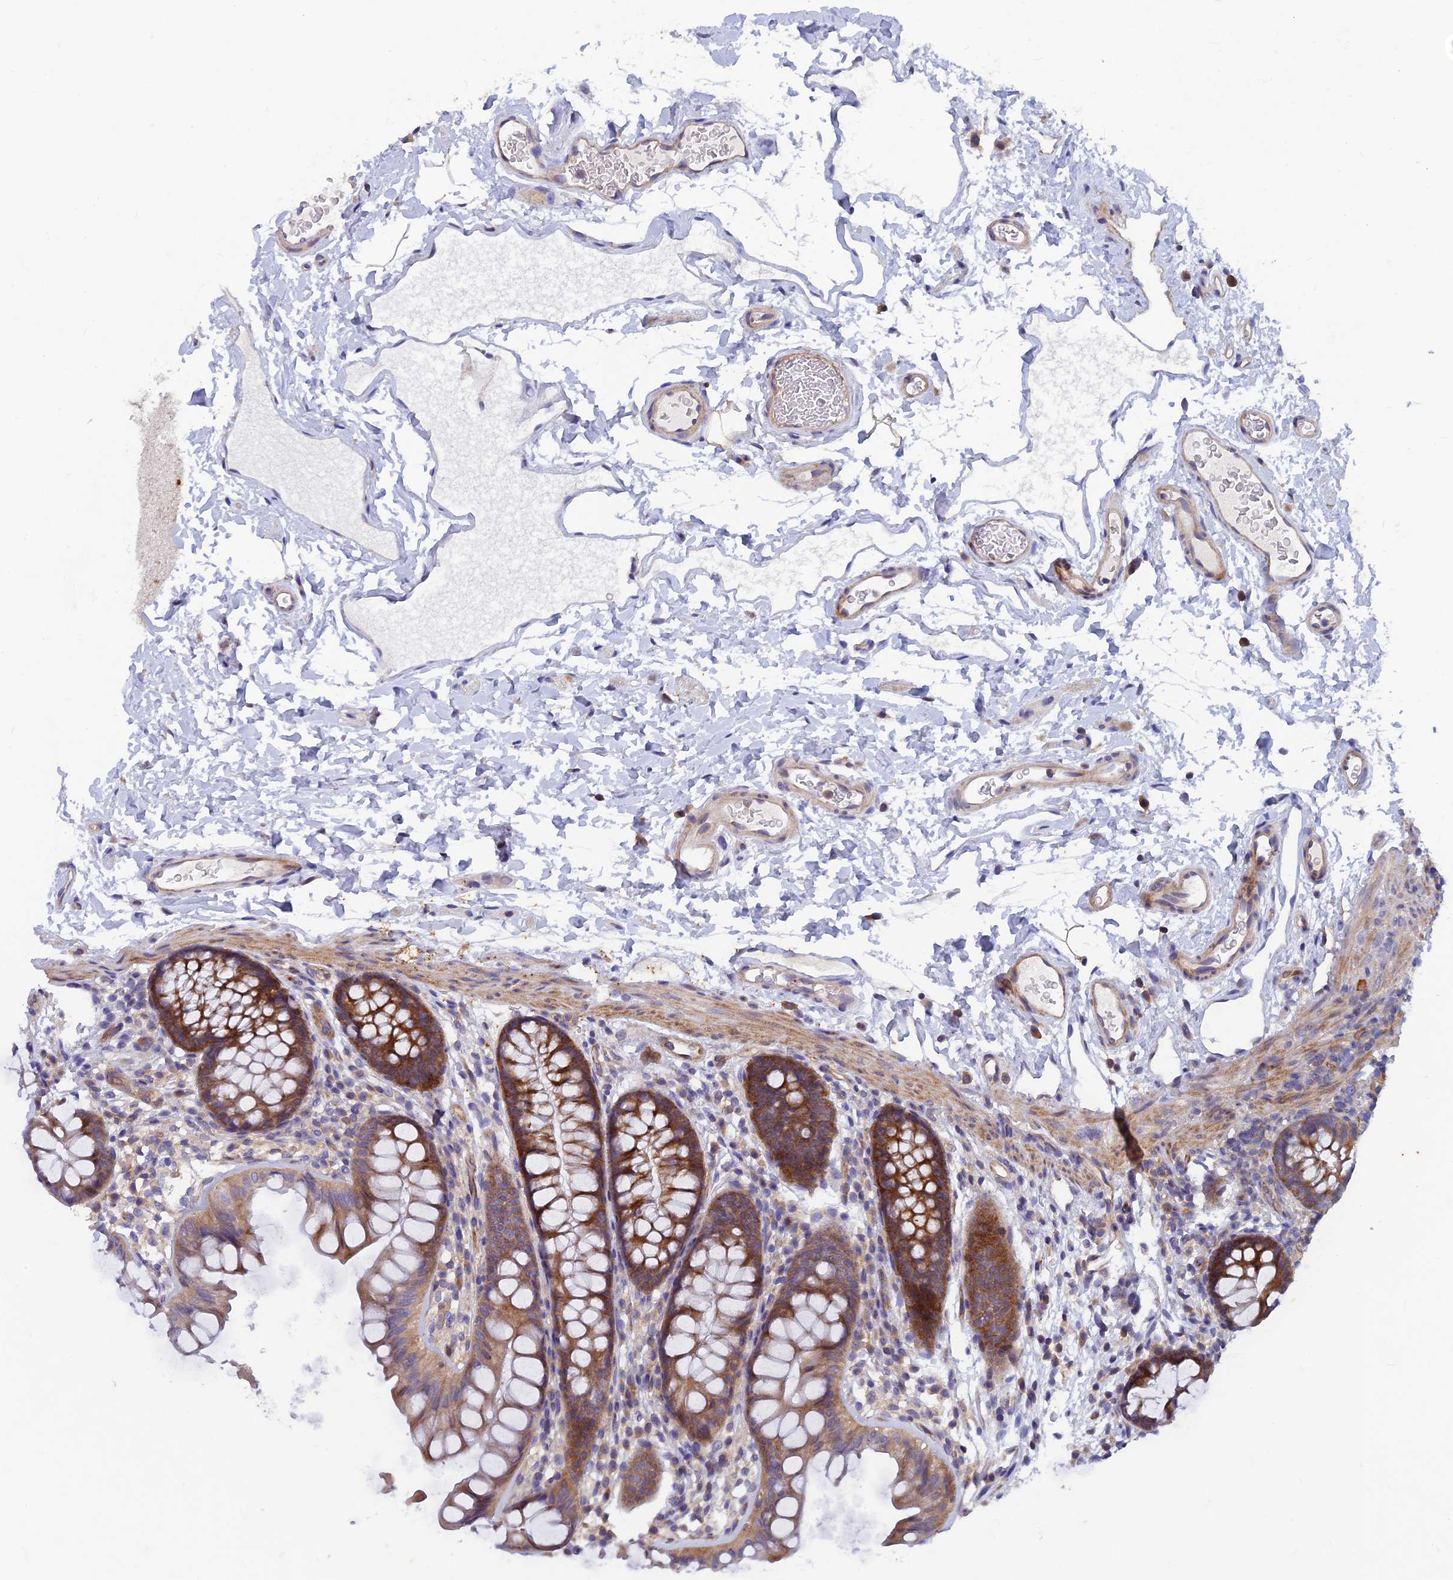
{"staining": {"intensity": "weak", "quantity": ">75%", "location": "cytoplasmic/membranous"}, "tissue": "colon", "cell_type": "Endothelial cells", "image_type": "normal", "snomed": [{"axis": "morphology", "description": "Normal tissue, NOS"}, {"axis": "topography", "description": "Colon"}], "caption": "Immunohistochemistry (IHC) image of normal human colon stained for a protein (brown), which displays low levels of weak cytoplasmic/membranous expression in approximately >75% of endothelial cells.", "gene": "NCAPG", "patient": {"sex": "female", "age": 62}}